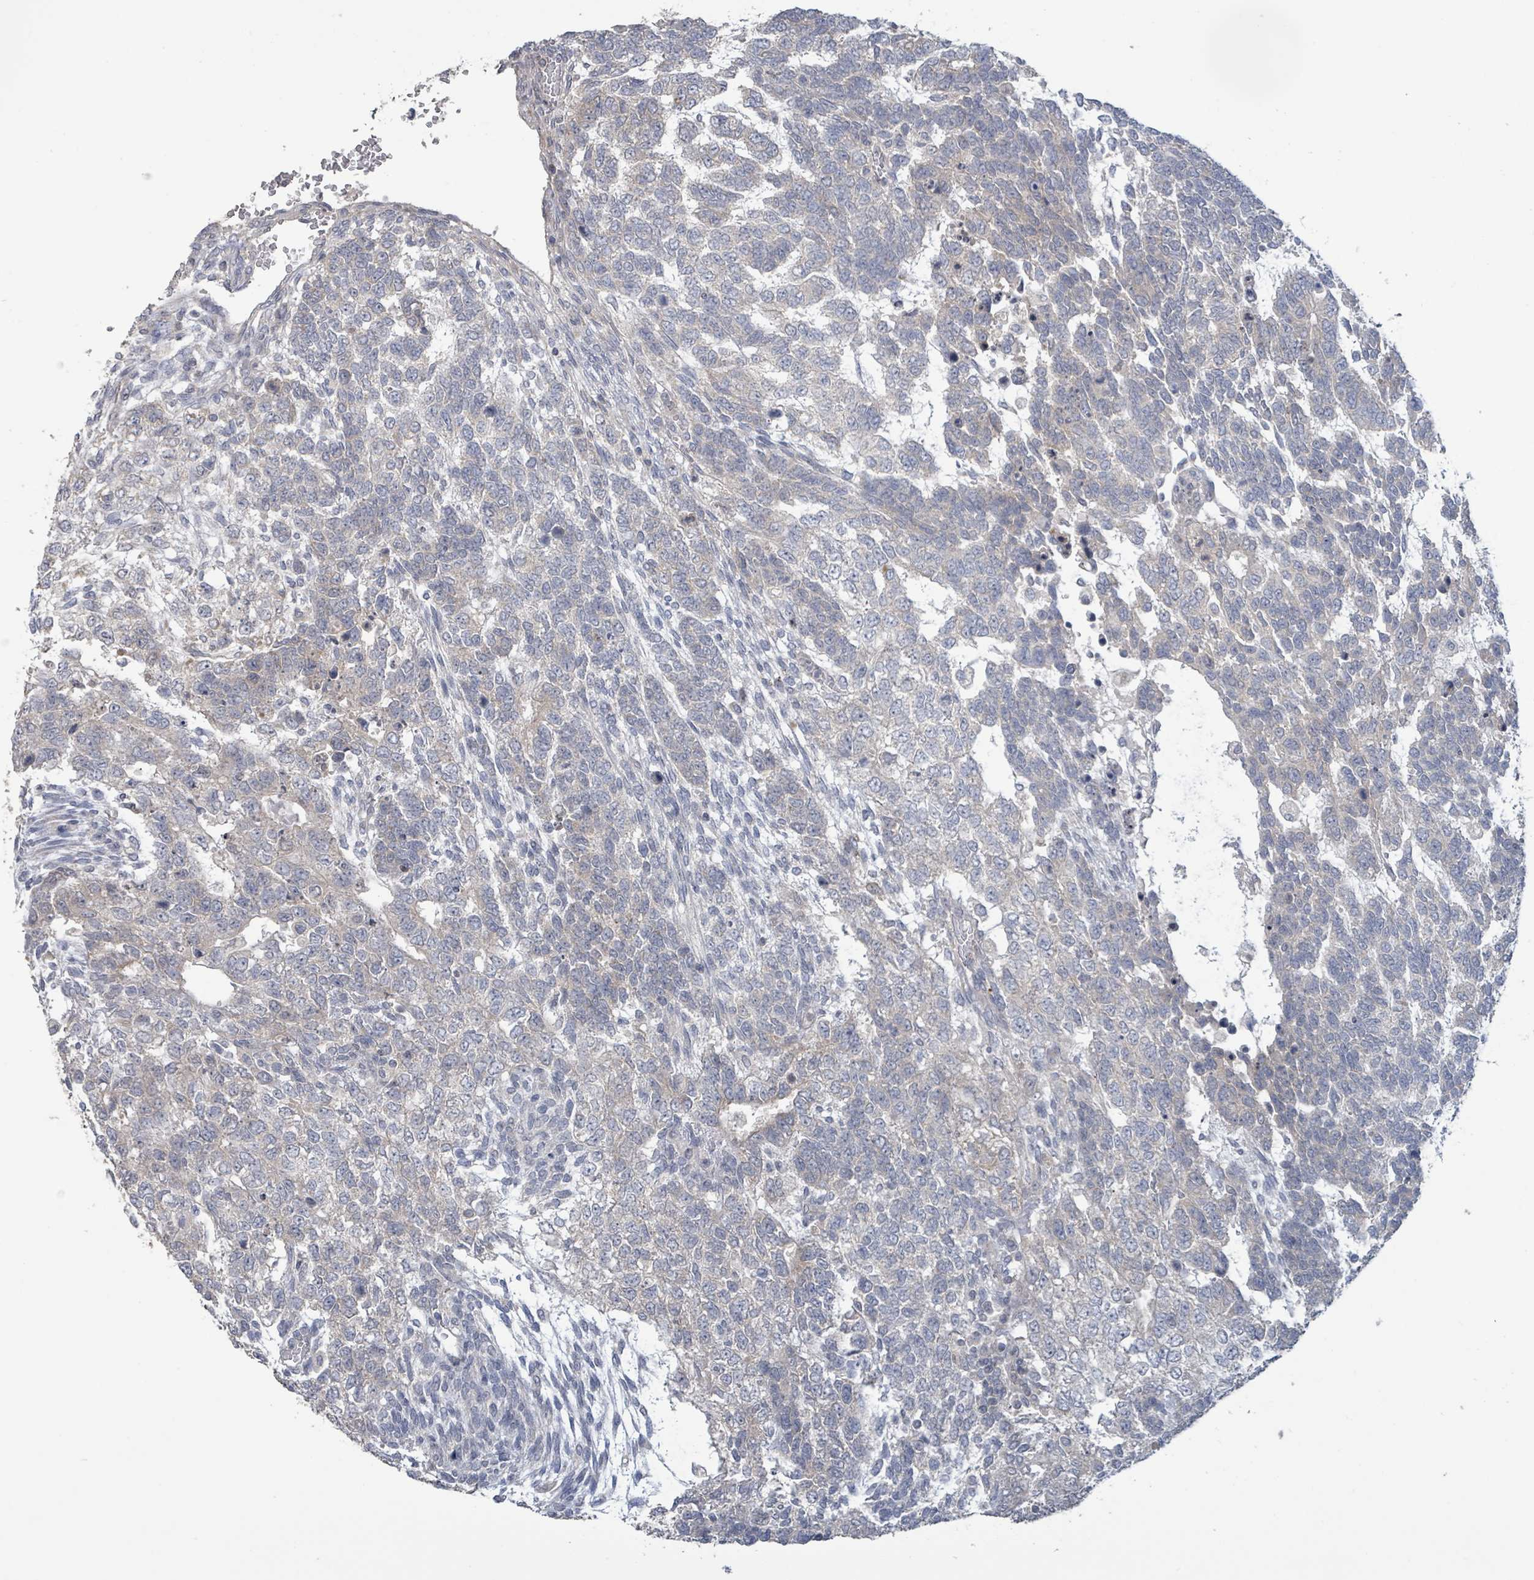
{"staining": {"intensity": "negative", "quantity": "none", "location": "none"}, "tissue": "testis cancer", "cell_type": "Tumor cells", "image_type": "cancer", "snomed": [{"axis": "morphology", "description": "Carcinoma, Embryonal, NOS"}, {"axis": "topography", "description": "Testis"}], "caption": "DAB immunohistochemical staining of embryonal carcinoma (testis) exhibits no significant positivity in tumor cells. Brightfield microscopy of IHC stained with DAB (3,3'-diaminobenzidine) (brown) and hematoxylin (blue), captured at high magnification.", "gene": "RPL32", "patient": {"sex": "male", "age": 23}}